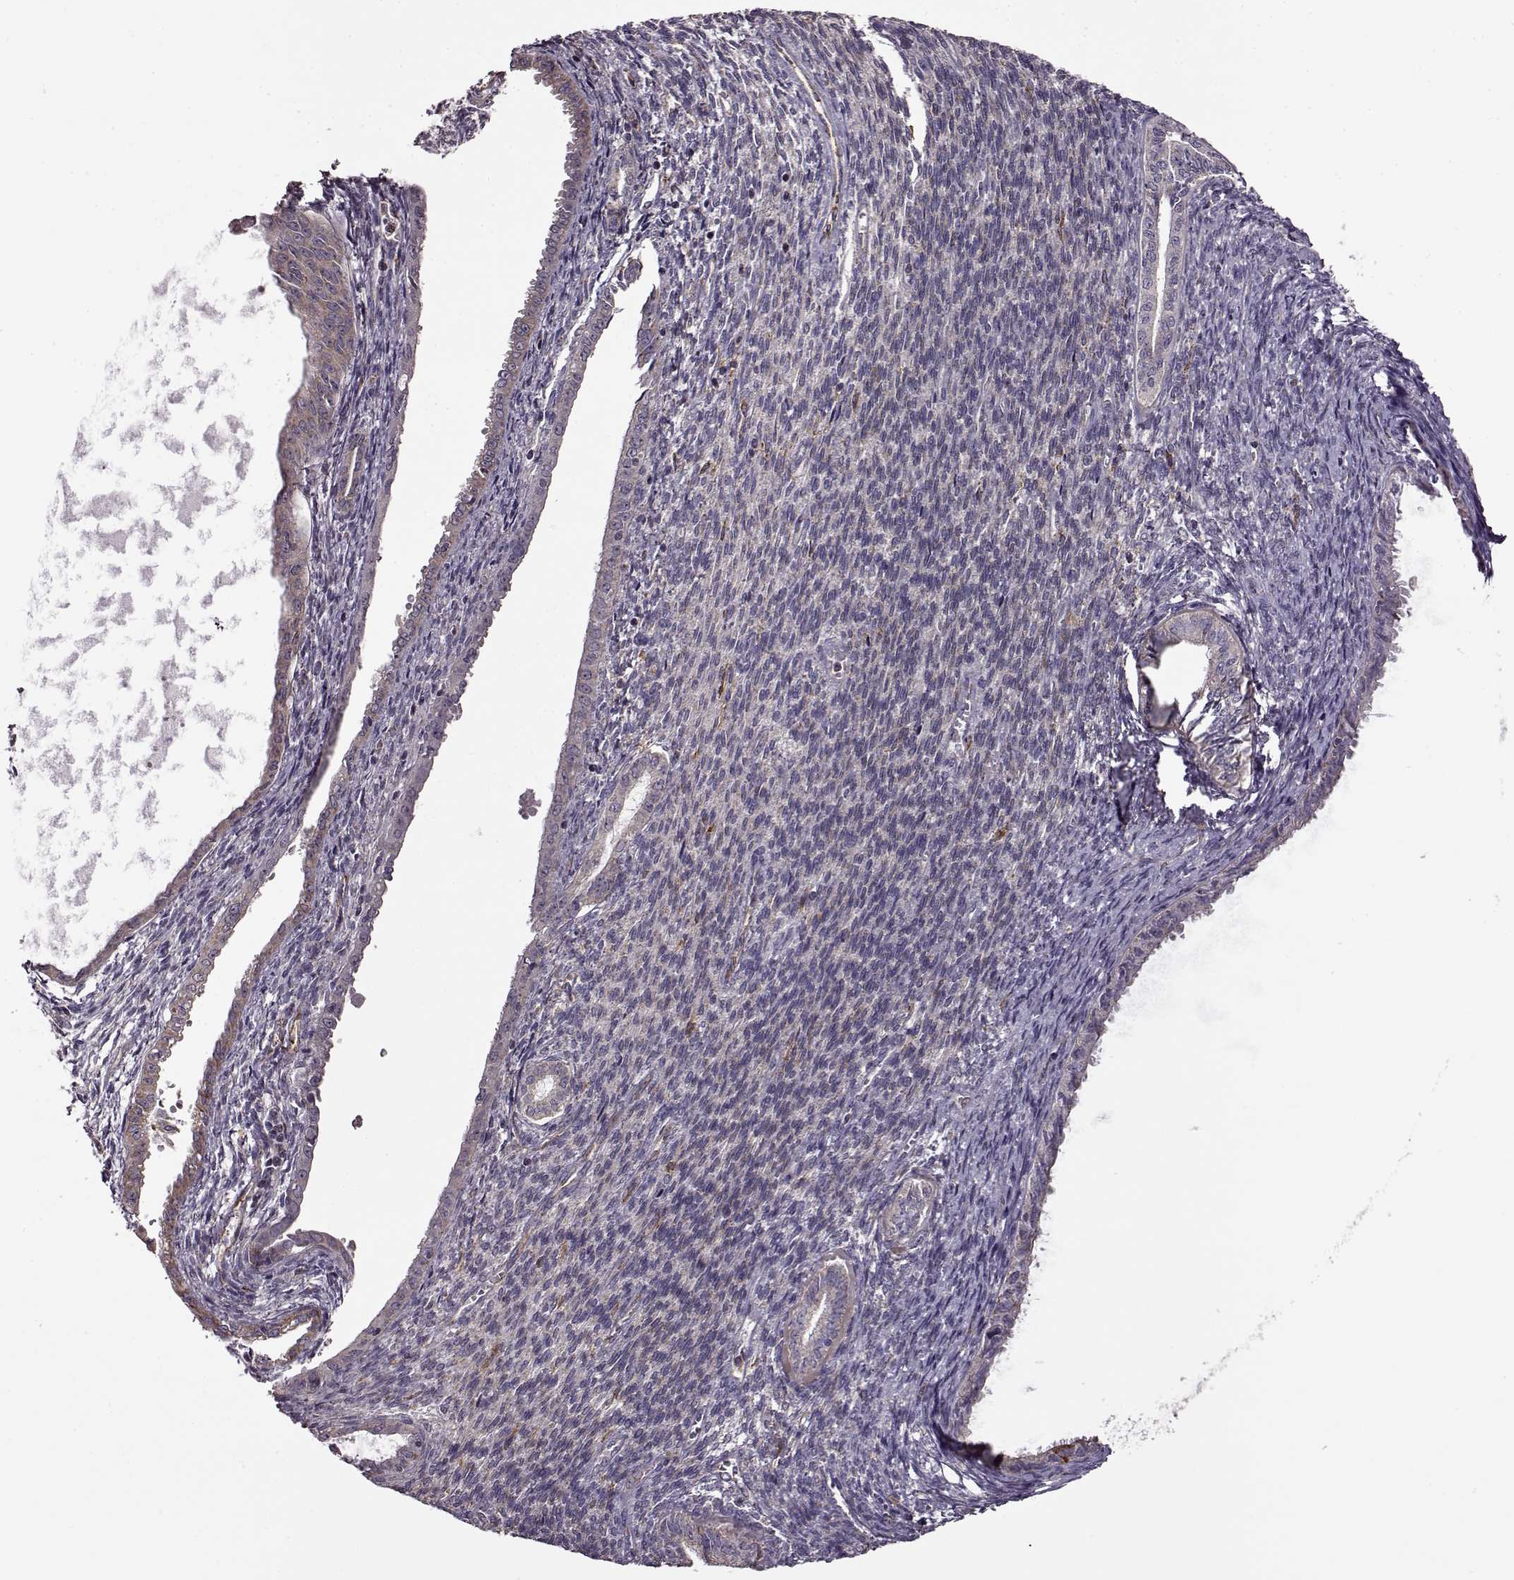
{"staining": {"intensity": "weak", "quantity": "25%-75%", "location": "cytoplasmic/membranous"}, "tissue": "endometrial cancer", "cell_type": "Tumor cells", "image_type": "cancer", "snomed": [{"axis": "morphology", "description": "Adenocarcinoma, NOS"}, {"axis": "topography", "description": "Endometrium"}], "caption": "A brown stain highlights weak cytoplasmic/membranous staining of a protein in human endometrial cancer (adenocarcinoma) tumor cells.", "gene": "MTSS1", "patient": {"sex": "female", "age": 86}}